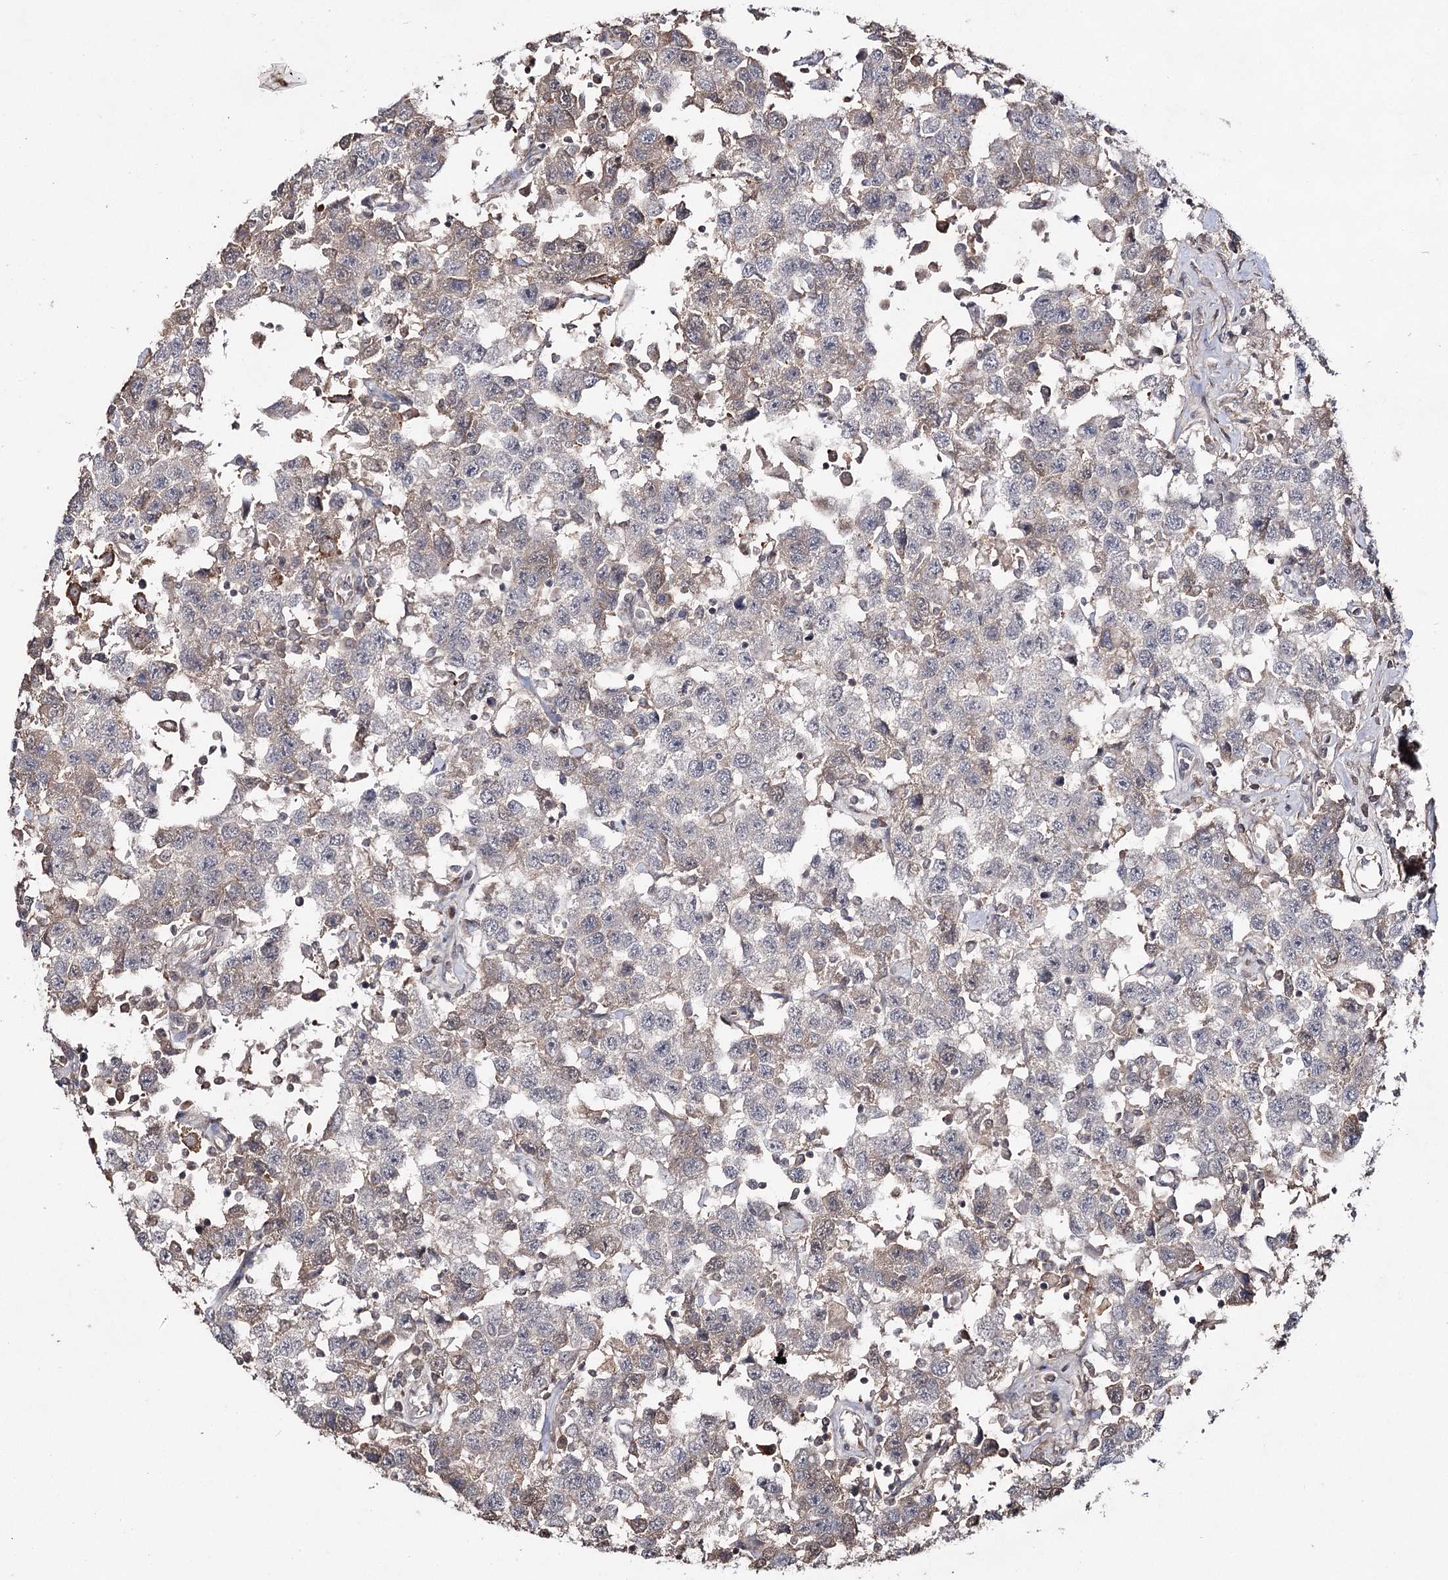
{"staining": {"intensity": "weak", "quantity": "<25%", "location": "cytoplasmic/membranous"}, "tissue": "testis cancer", "cell_type": "Tumor cells", "image_type": "cancer", "snomed": [{"axis": "morphology", "description": "Seminoma, NOS"}, {"axis": "topography", "description": "Testis"}], "caption": "DAB immunohistochemical staining of seminoma (testis) demonstrates no significant staining in tumor cells.", "gene": "SYNGR3", "patient": {"sex": "male", "age": 41}}